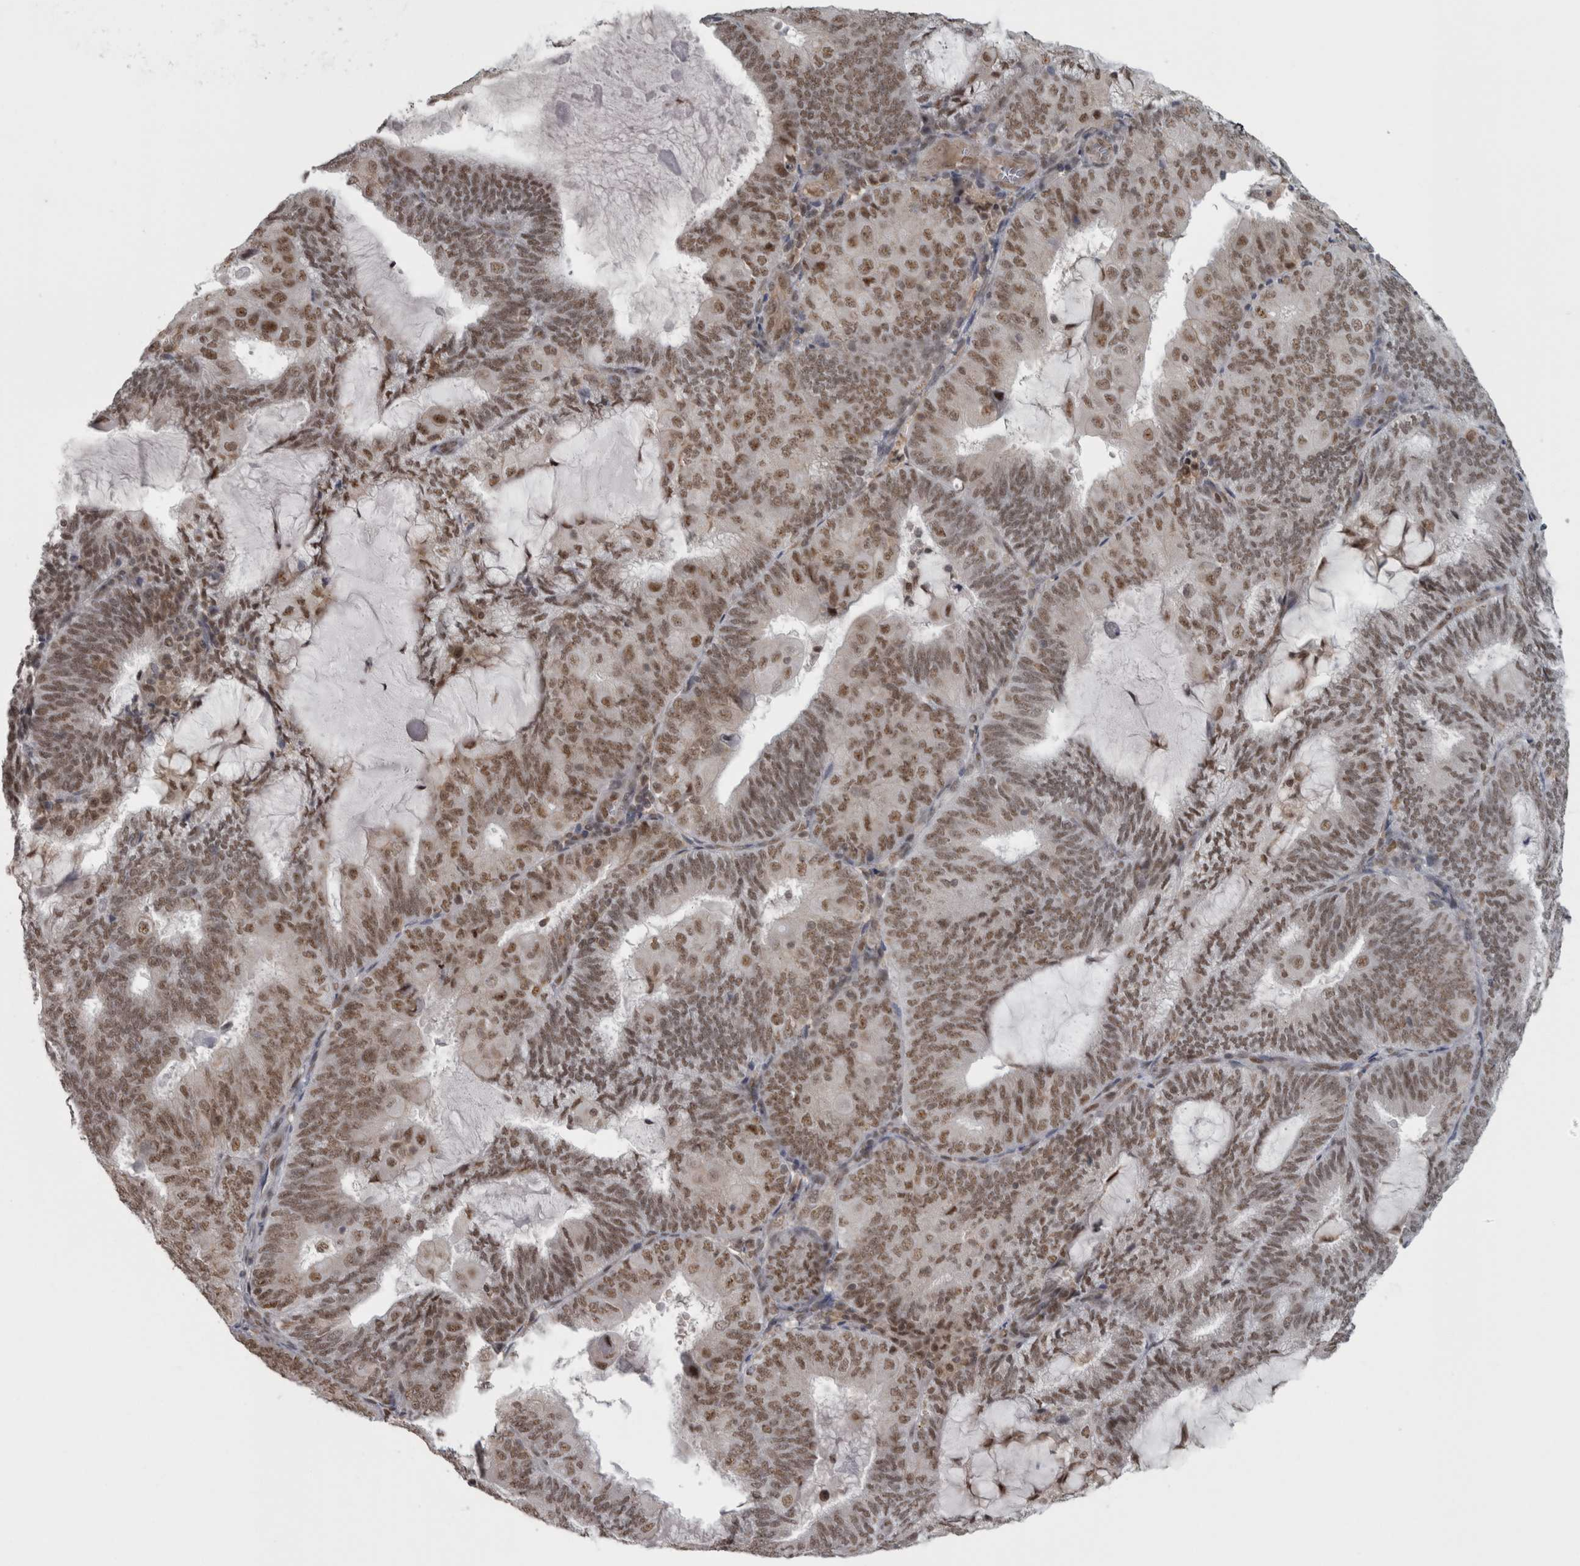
{"staining": {"intensity": "moderate", "quantity": ">75%", "location": "nuclear"}, "tissue": "endometrial cancer", "cell_type": "Tumor cells", "image_type": "cancer", "snomed": [{"axis": "morphology", "description": "Adenocarcinoma, NOS"}, {"axis": "topography", "description": "Endometrium"}], "caption": "About >75% of tumor cells in human endometrial cancer demonstrate moderate nuclear protein staining as visualized by brown immunohistochemical staining.", "gene": "MICU3", "patient": {"sex": "female", "age": 81}}